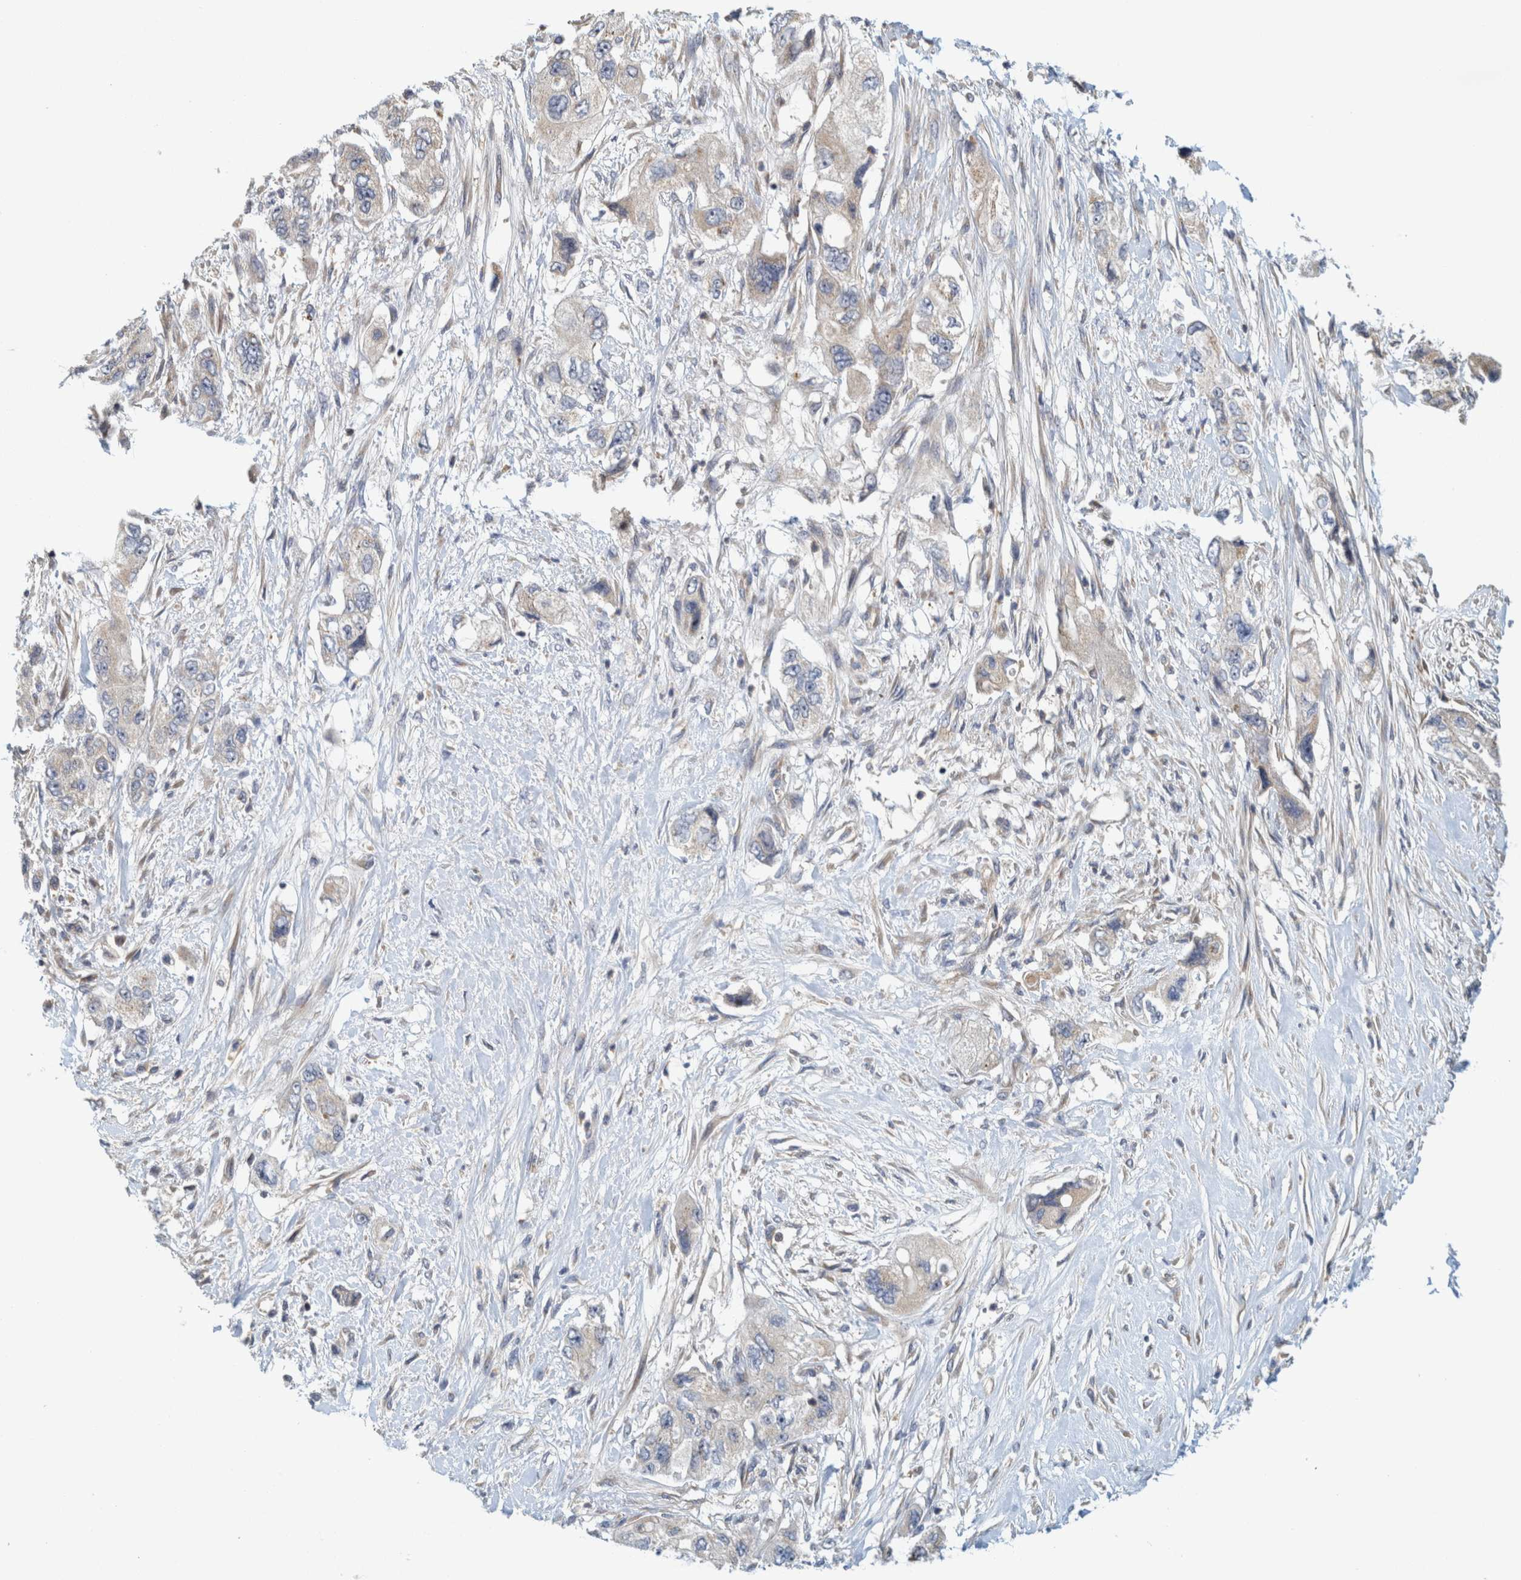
{"staining": {"intensity": "weak", "quantity": "<25%", "location": "cytoplasmic/membranous"}, "tissue": "pancreatic cancer", "cell_type": "Tumor cells", "image_type": "cancer", "snomed": [{"axis": "morphology", "description": "Adenocarcinoma, NOS"}, {"axis": "topography", "description": "Pancreas"}], "caption": "Image shows no significant protein expression in tumor cells of adenocarcinoma (pancreatic).", "gene": "ZNF324B", "patient": {"sex": "female", "age": 73}}